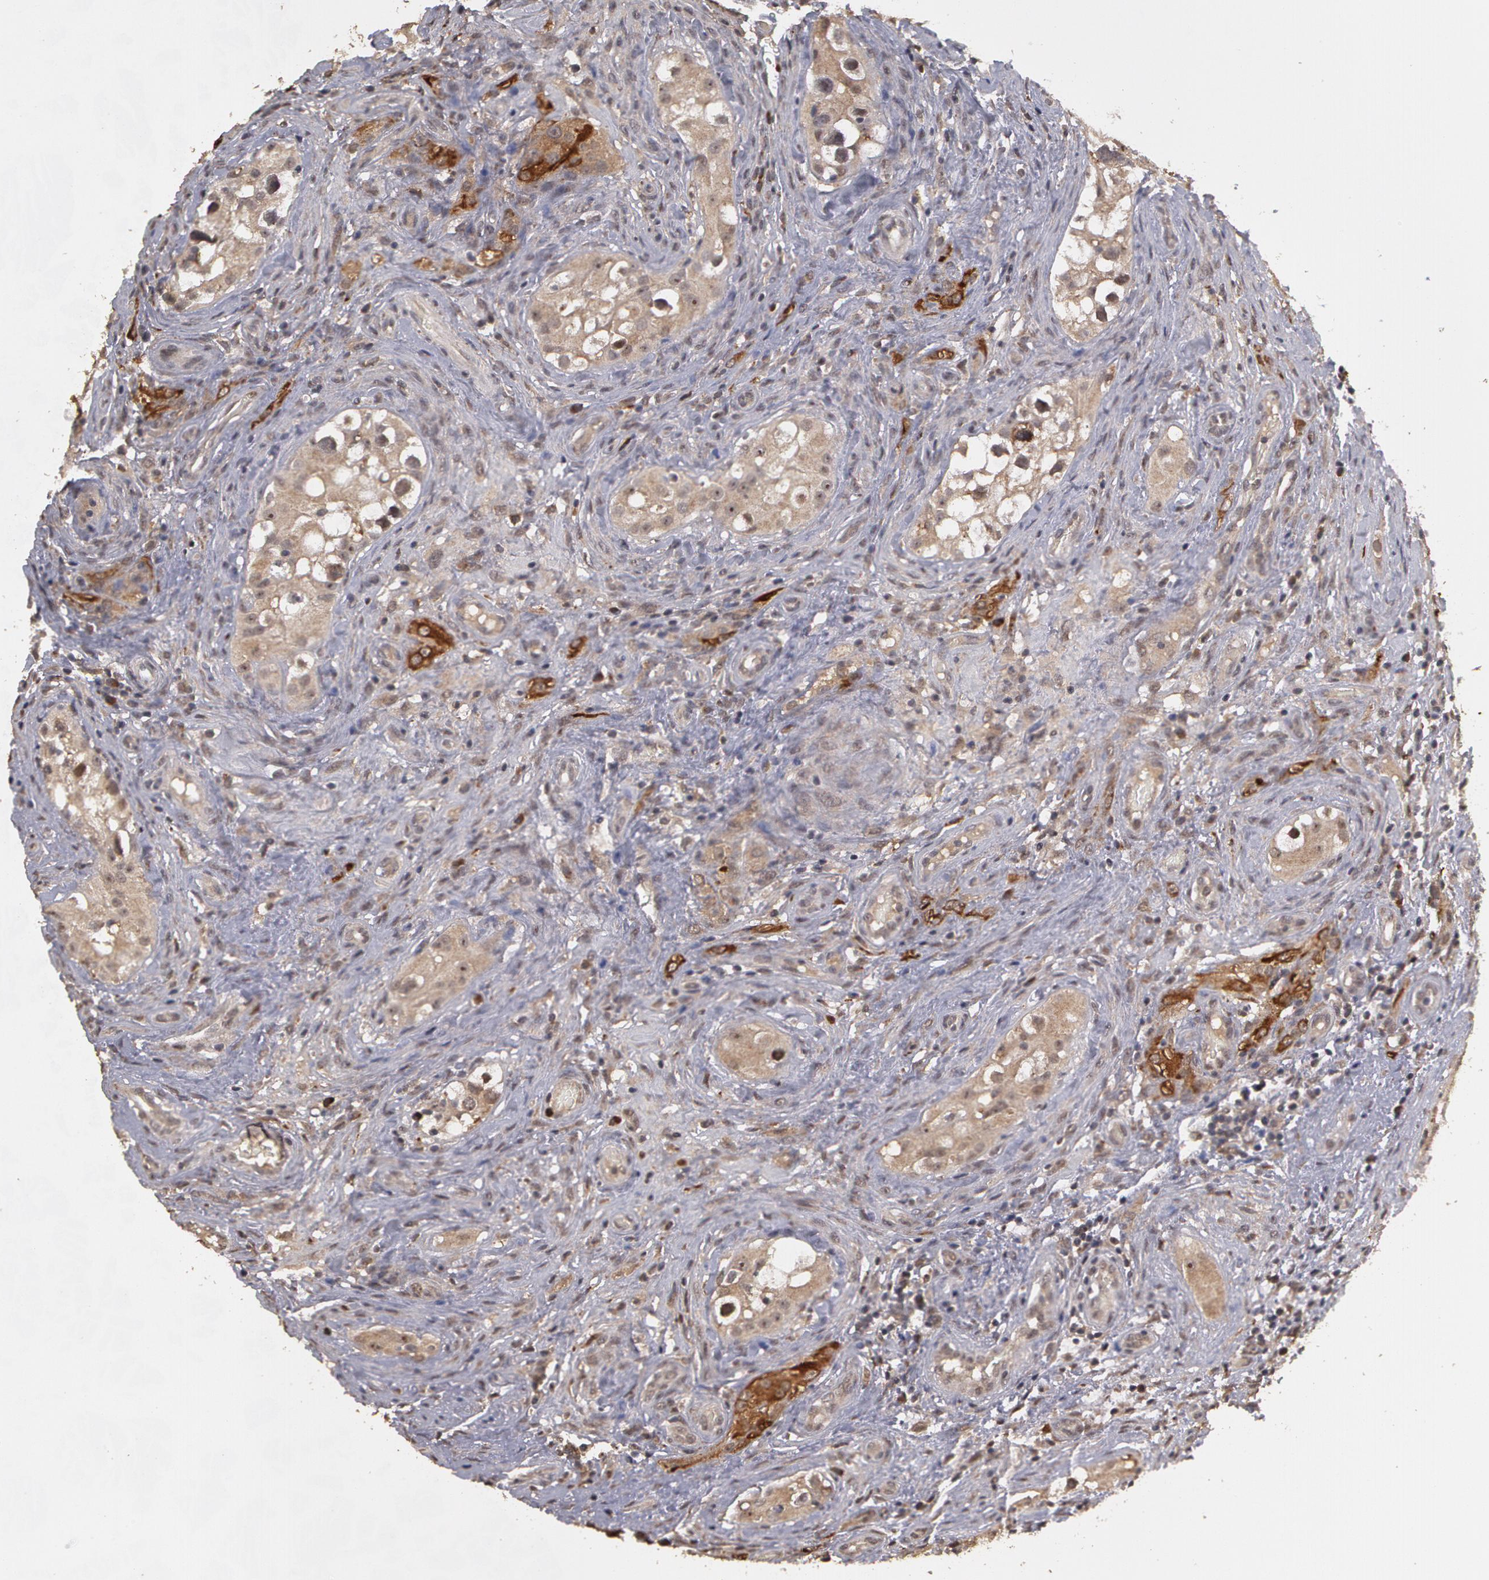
{"staining": {"intensity": "moderate", "quantity": ">75%", "location": "cytoplasmic/membranous,nuclear"}, "tissue": "testis cancer", "cell_type": "Tumor cells", "image_type": "cancer", "snomed": [{"axis": "morphology", "description": "Carcinoma, Embryonal, NOS"}, {"axis": "topography", "description": "Testis"}], "caption": "Tumor cells reveal medium levels of moderate cytoplasmic/membranous and nuclear expression in approximately >75% of cells in testis cancer.", "gene": "GLIS1", "patient": {"sex": "male", "age": 31}}